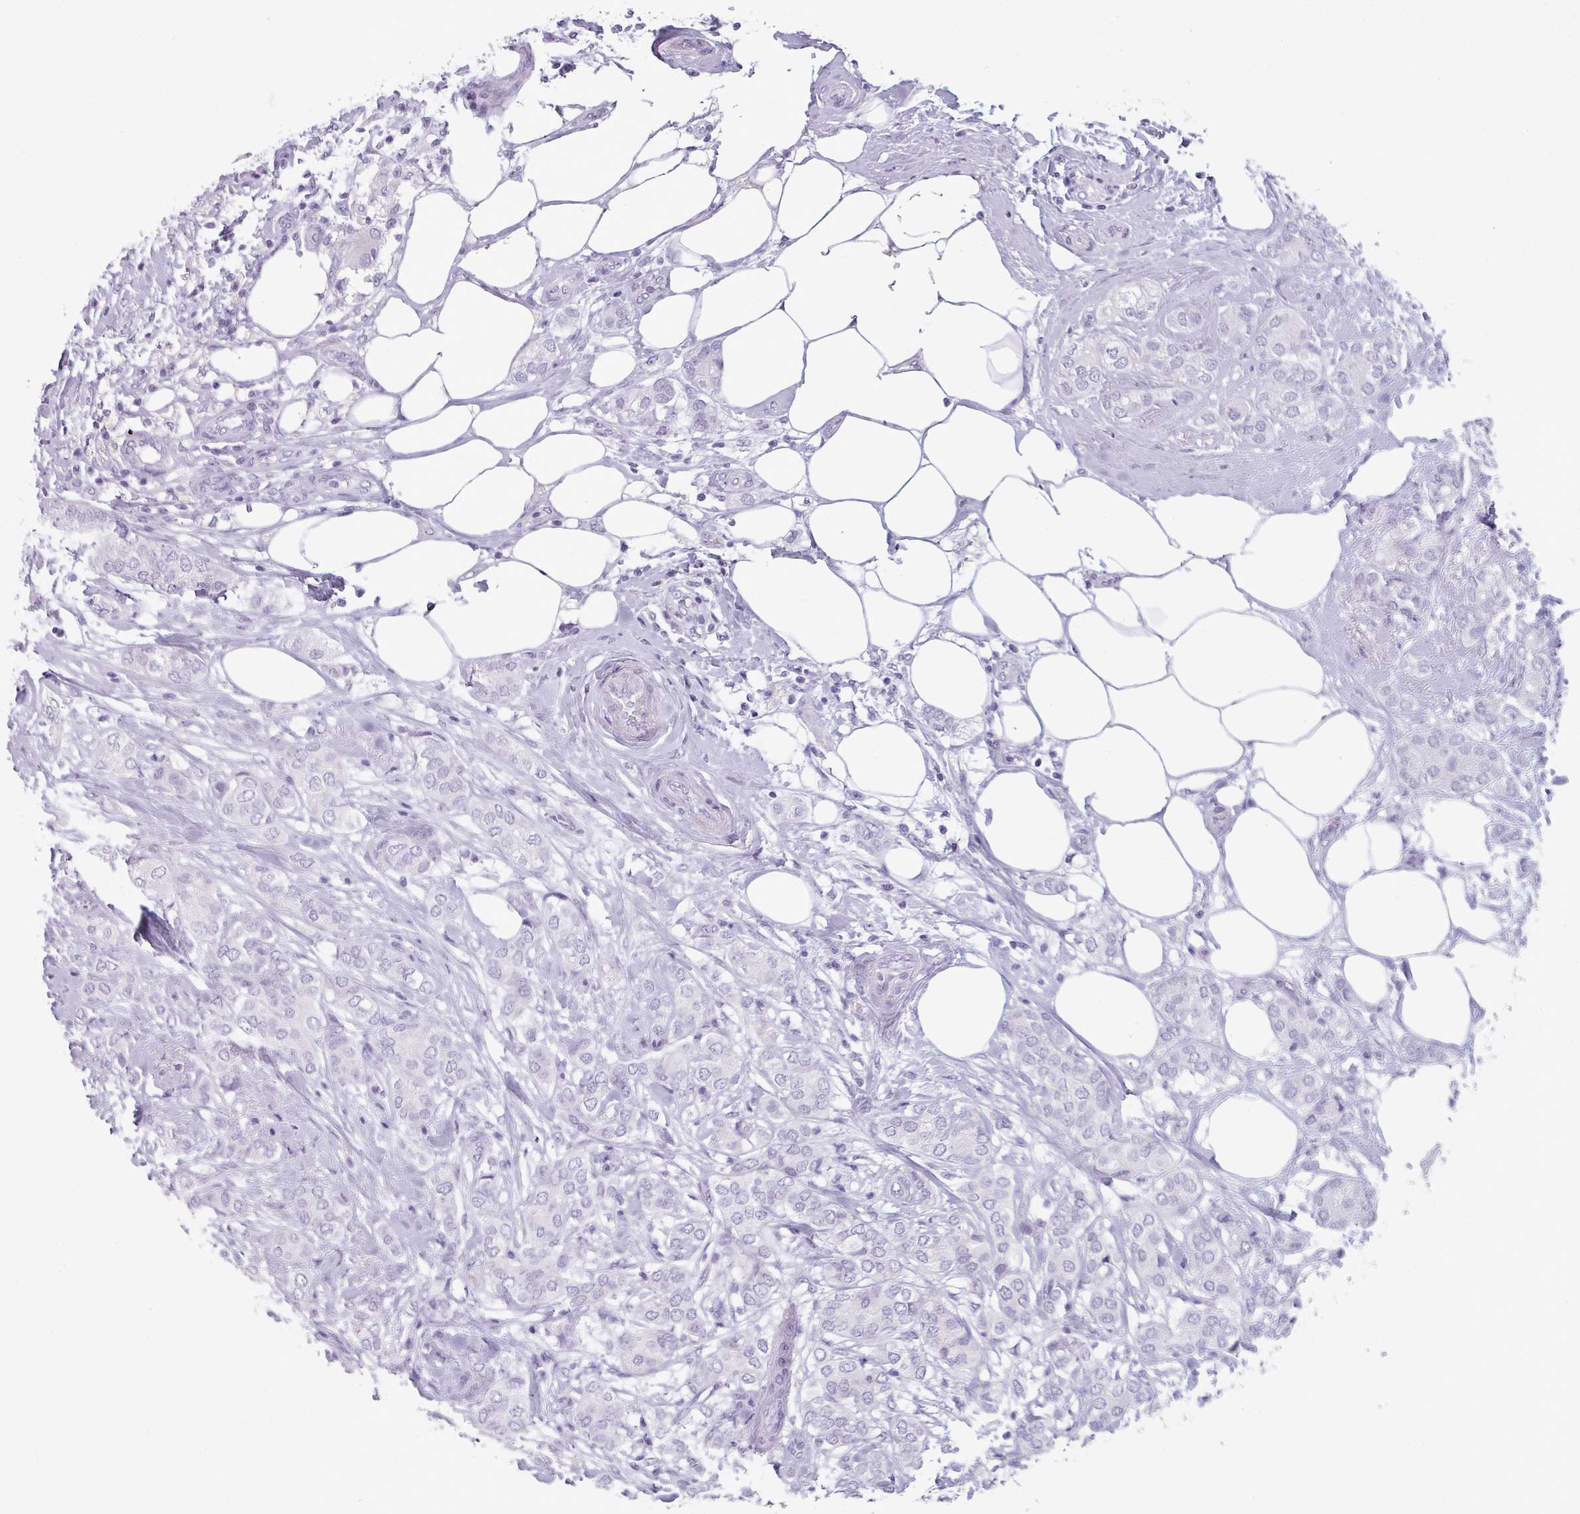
{"staining": {"intensity": "negative", "quantity": "none", "location": "none"}, "tissue": "breast cancer", "cell_type": "Tumor cells", "image_type": "cancer", "snomed": [{"axis": "morphology", "description": "Duct carcinoma"}, {"axis": "topography", "description": "Breast"}], "caption": "High power microscopy photomicrograph of an IHC photomicrograph of breast cancer (invasive ductal carcinoma), revealing no significant positivity in tumor cells.", "gene": "SFTPA1", "patient": {"sex": "female", "age": 73}}